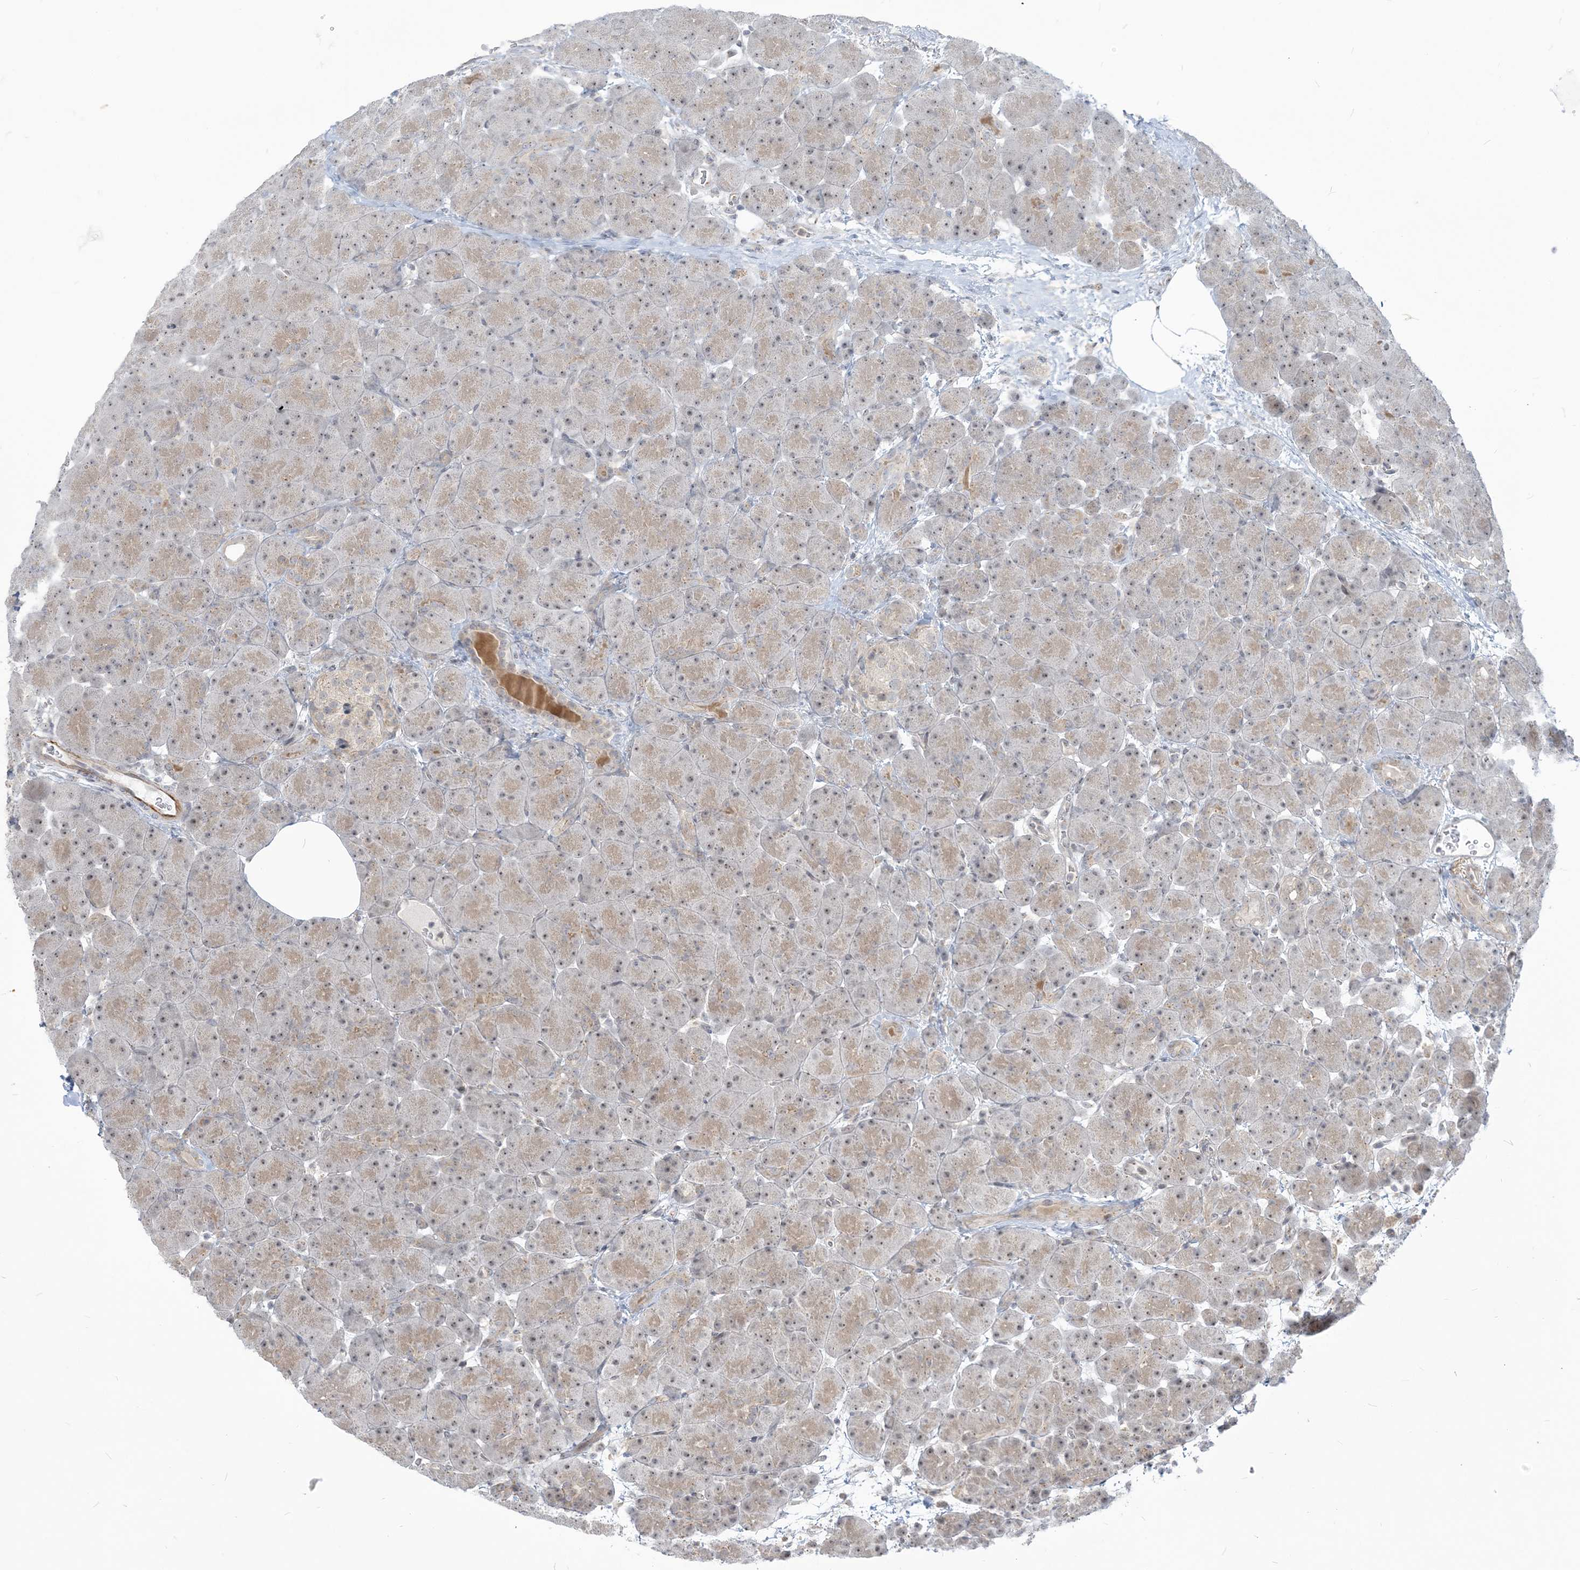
{"staining": {"intensity": "weak", "quantity": "25%-75%", "location": "cytoplasmic/membranous"}, "tissue": "pancreas", "cell_type": "Exocrine glandular cells", "image_type": "normal", "snomed": [{"axis": "morphology", "description": "Normal tissue, NOS"}, {"axis": "topography", "description": "Pancreas"}], "caption": "The image reveals immunohistochemical staining of benign pancreas. There is weak cytoplasmic/membranous staining is present in approximately 25%-75% of exocrine glandular cells.", "gene": "SDAD1", "patient": {"sex": "male", "age": 66}}